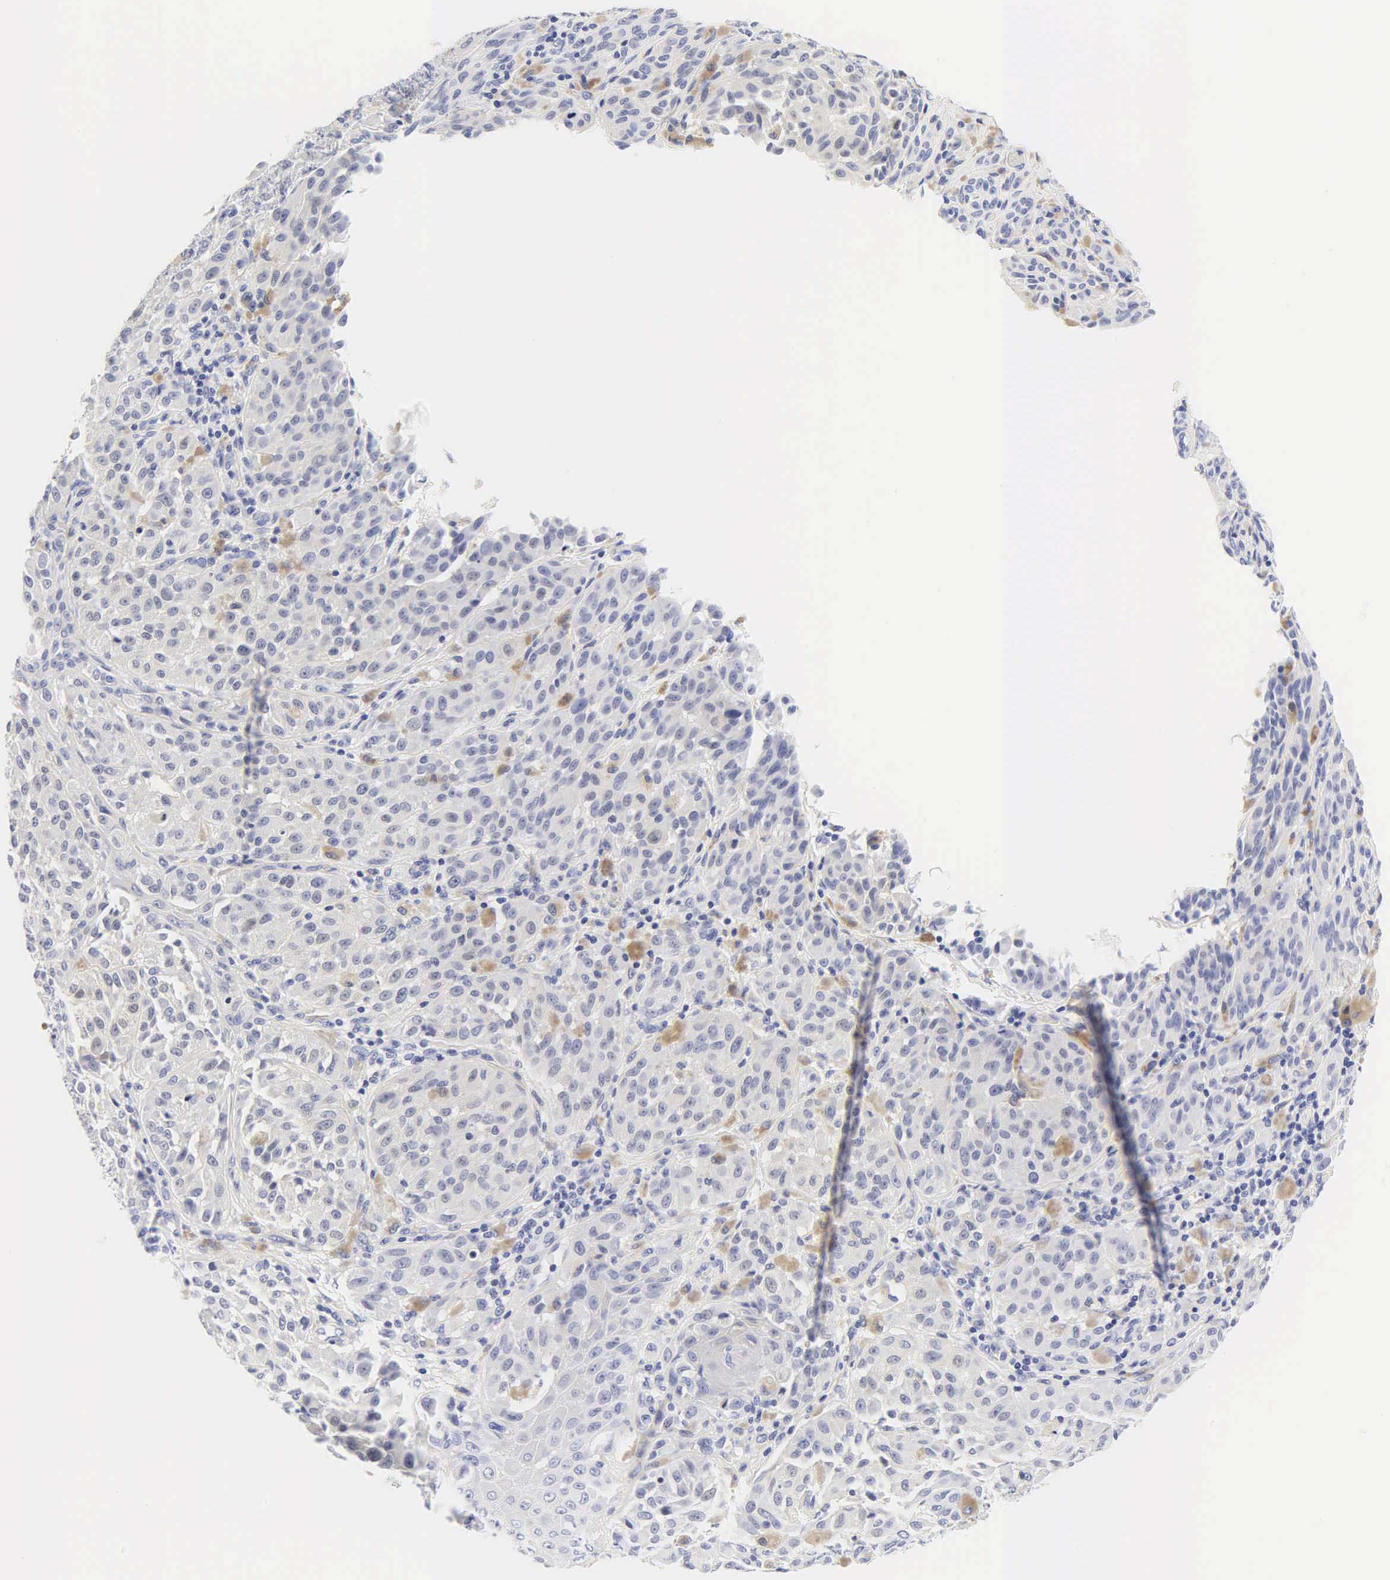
{"staining": {"intensity": "negative", "quantity": "none", "location": "none"}, "tissue": "melanoma", "cell_type": "Tumor cells", "image_type": "cancer", "snomed": [{"axis": "morphology", "description": "Malignant melanoma, NOS"}, {"axis": "topography", "description": "Skin"}], "caption": "The immunohistochemistry (IHC) photomicrograph has no significant staining in tumor cells of melanoma tissue.", "gene": "DES", "patient": {"sex": "male", "age": 44}}